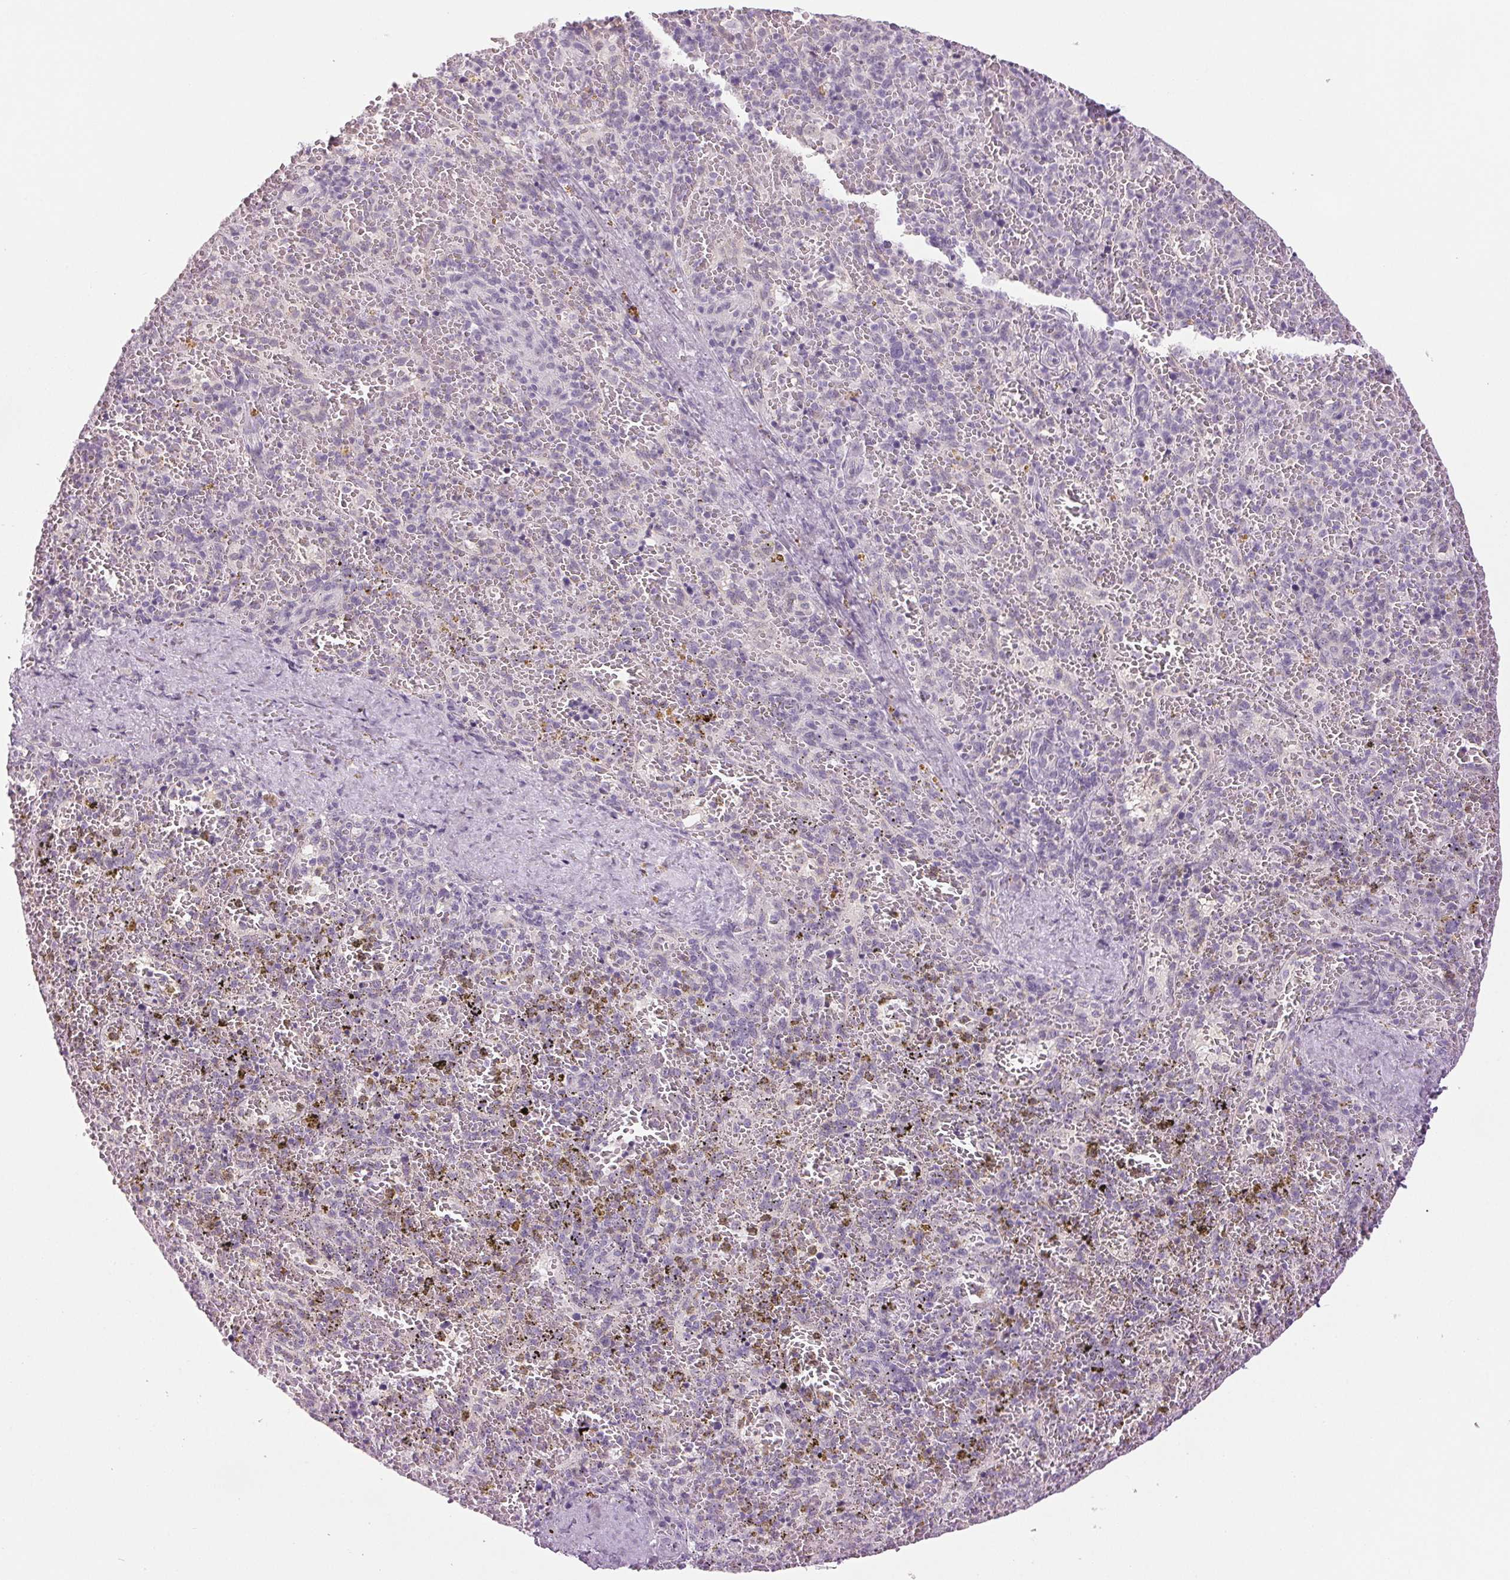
{"staining": {"intensity": "negative", "quantity": "none", "location": "none"}, "tissue": "spleen", "cell_type": "Cells in red pulp", "image_type": "normal", "snomed": [{"axis": "morphology", "description": "Normal tissue, NOS"}, {"axis": "topography", "description": "Spleen"}], "caption": "Cells in red pulp show no significant protein positivity in unremarkable spleen. (DAB IHC, high magnification).", "gene": "DNAJC6", "patient": {"sex": "female", "age": 50}}